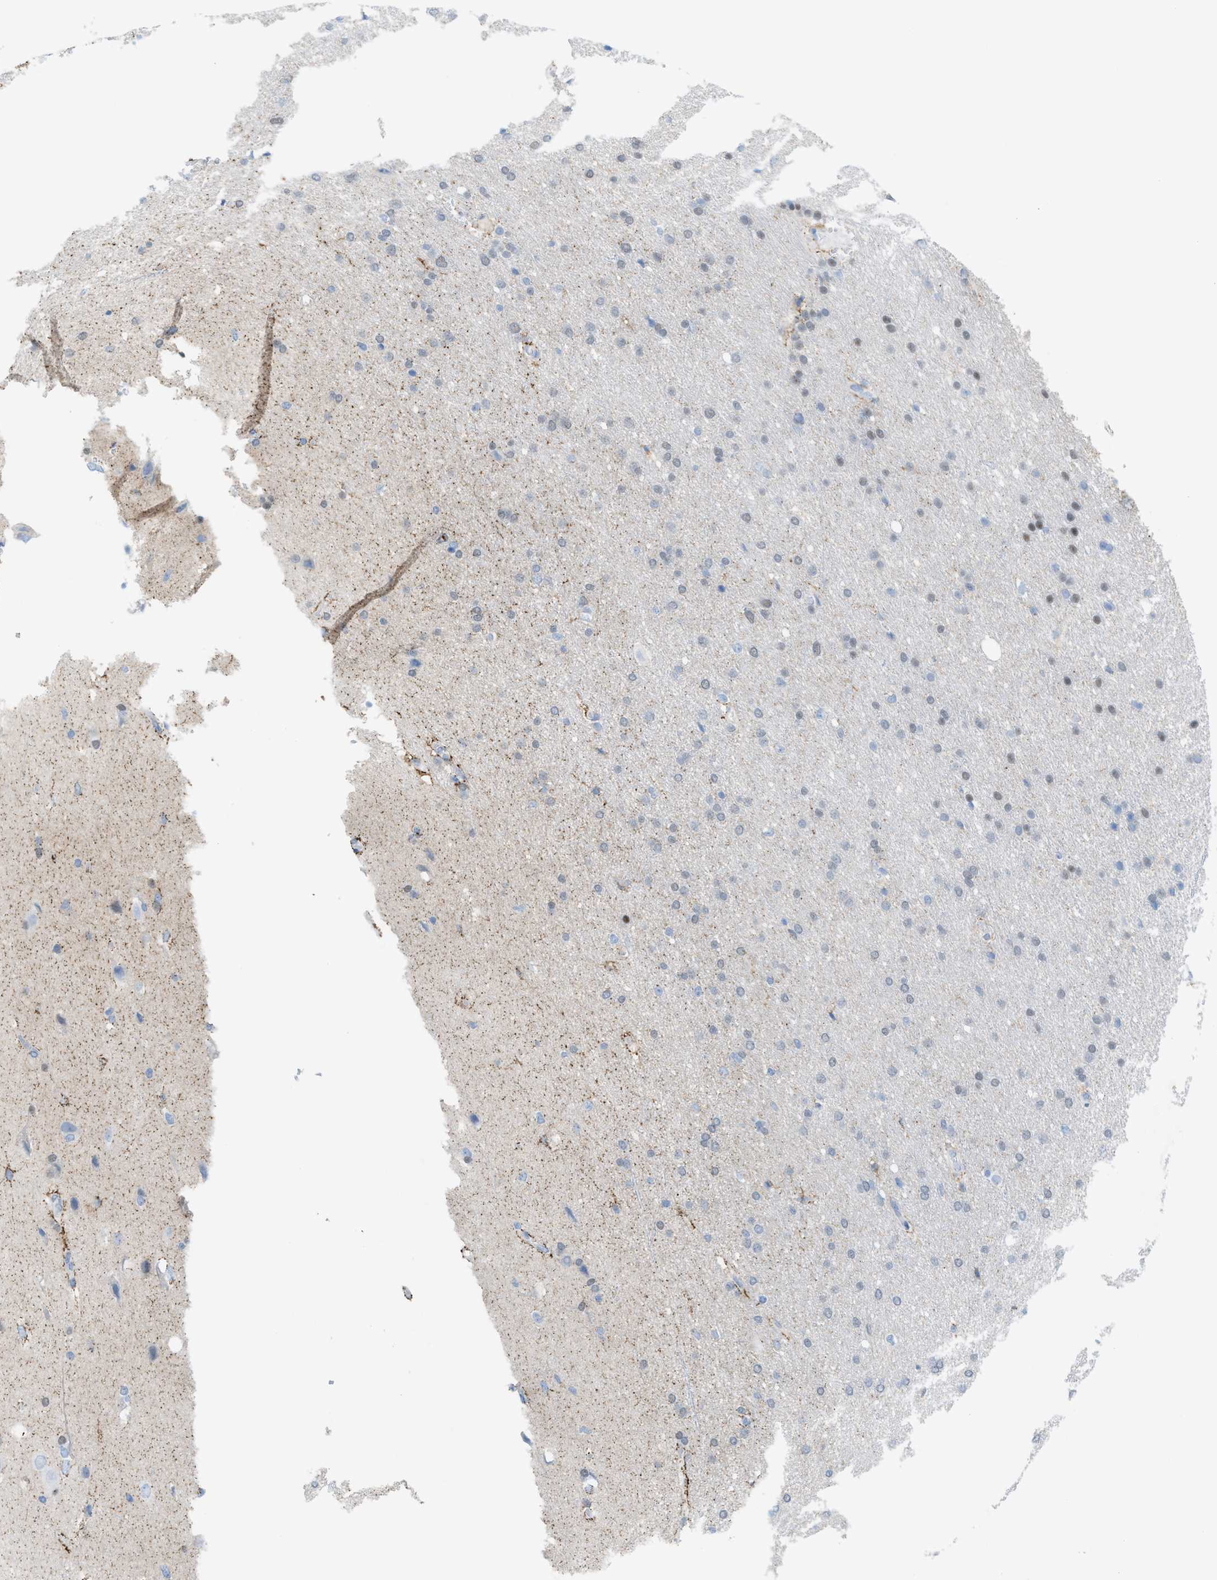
{"staining": {"intensity": "weak", "quantity": "<25%", "location": "cytoplasmic/membranous"}, "tissue": "glioma", "cell_type": "Tumor cells", "image_type": "cancer", "snomed": [{"axis": "morphology", "description": "Glioma, malignant, Low grade"}, {"axis": "topography", "description": "Brain"}], "caption": "Tumor cells show no significant protein expression in low-grade glioma (malignant).", "gene": "PPM1D", "patient": {"sex": "female", "age": 37}}